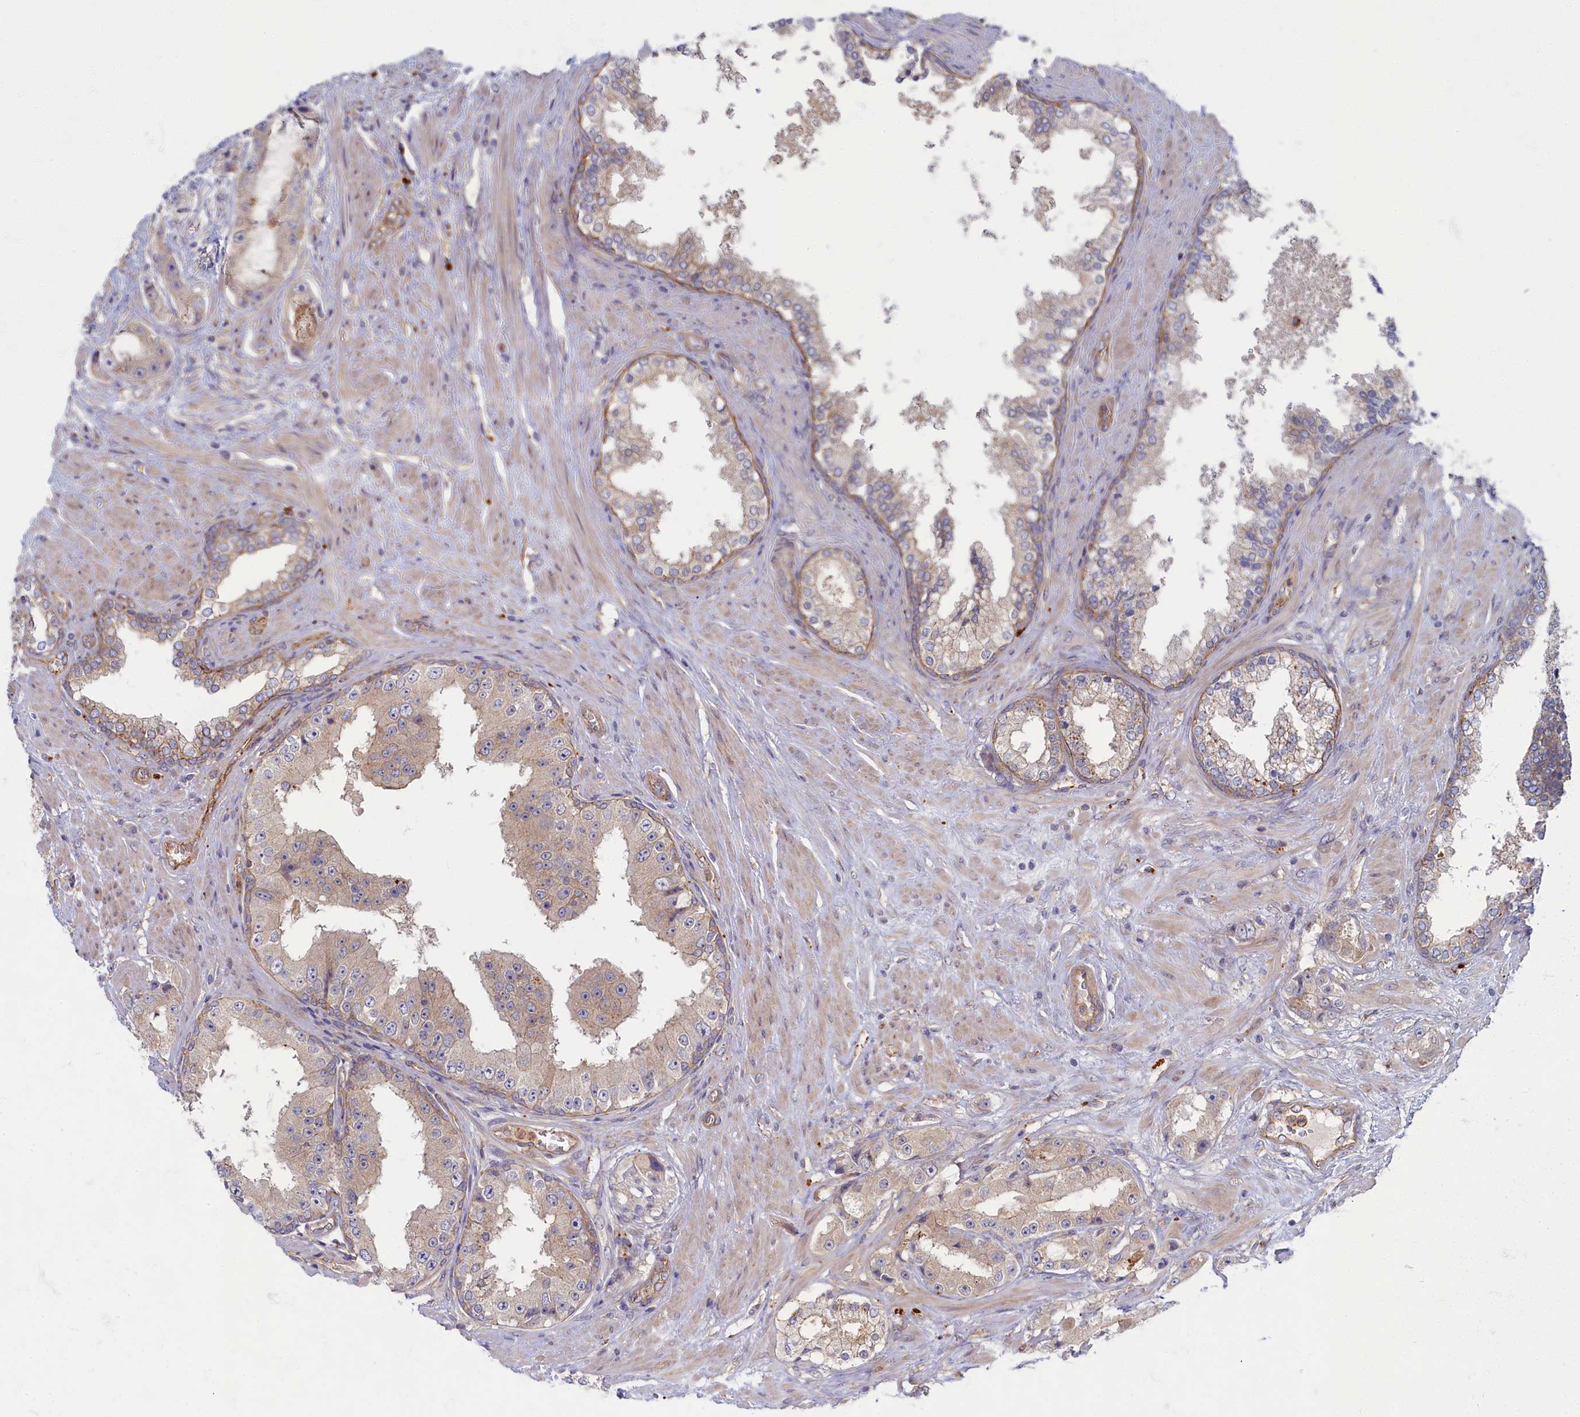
{"staining": {"intensity": "negative", "quantity": "none", "location": "none"}, "tissue": "prostate cancer", "cell_type": "Tumor cells", "image_type": "cancer", "snomed": [{"axis": "morphology", "description": "Adenocarcinoma, High grade"}, {"axis": "topography", "description": "Prostate"}], "caption": "Immunohistochemistry micrograph of neoplastic tissue: human high-grade adenocarcinoma (prostate) stained with DAB (3,3'-diaminobenzidine) displays no significant protein positivity in tumor cells.", "gene": "PSMG2", "patient": {"sex": "male", "age": 73}}